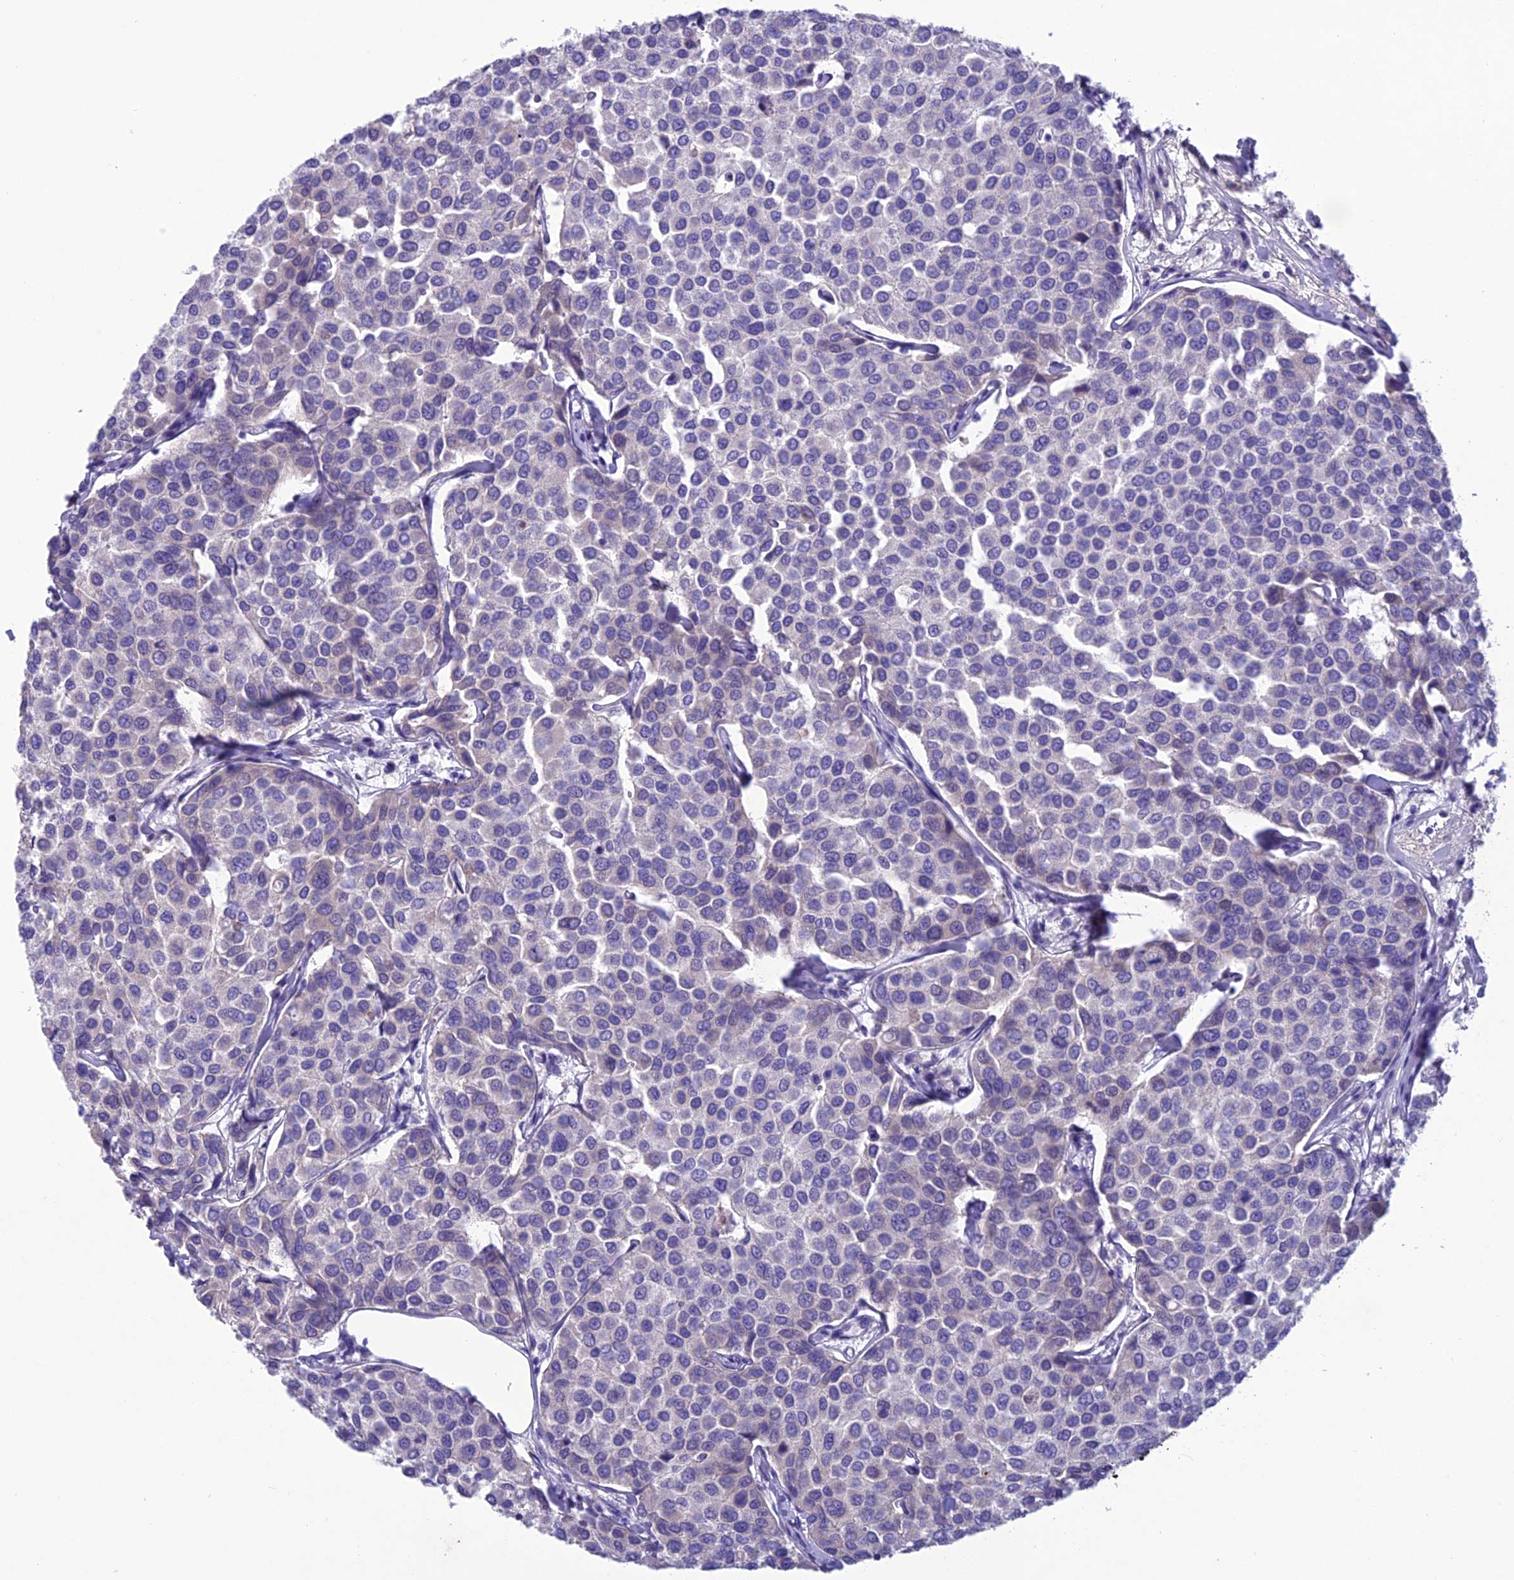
{"staining": {"intensity": "negative", "quantity": "none", "location": "none"}, "tissue": "breast cancer", "cell_type": "Tumor cells", "image_type": "cancer", "snomed": [{"axis": "morphology", "description": "Duct carcinoma"}, {"axis": "topography", "description": "Breast"}], "caption": "High power microscopy histopathology image of an immunohistochemistry photomicrograph of intraductal carcinoma (breast), revealing no significant expression in tumor cells.", "gene": "IFT172", "patient": {"sex": "female", "age": 55}}